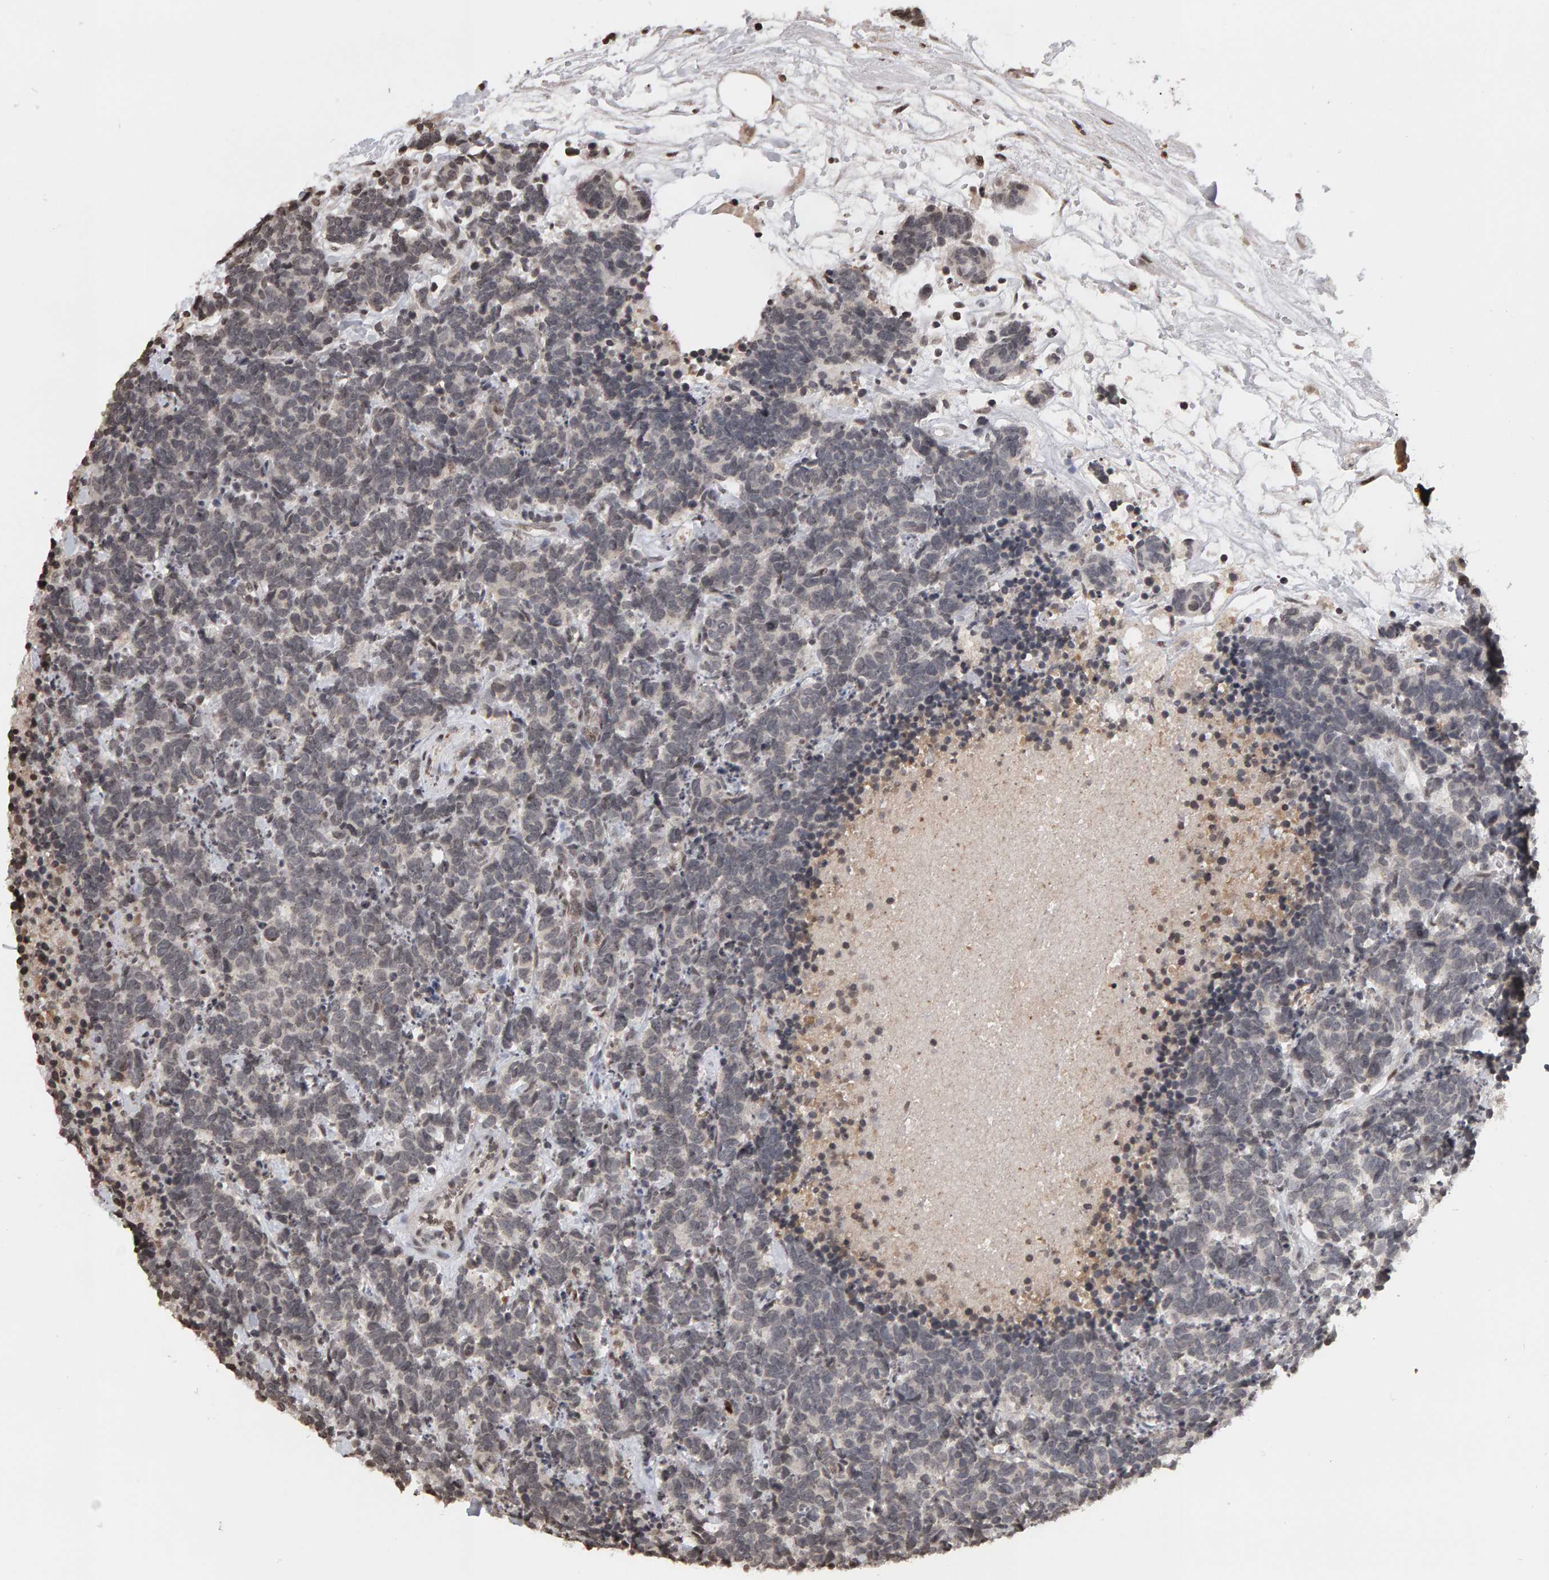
{"staining": {"intensity": "weak", "quantity": "<25%", "location": "cytoplasmic/membranous"}, "tissue": "carcinoid", "cell_type": "Tumor cells", "image_type": "cancer", "snomed": [{"axis": "morphology", "description": "Carcinoma, NOS"}, {"axis": "morphology", "description": "Carcinoid, malignant, NOS"}, {"axis": "topography", "description": "Urinary bladder"}], "caption": "Immunohistochemical staining of carcinoid demonstrates no significant positivity in tumor cells.", "gene": "TRAM1", "patient": {"sex": "male", "age": 57}}